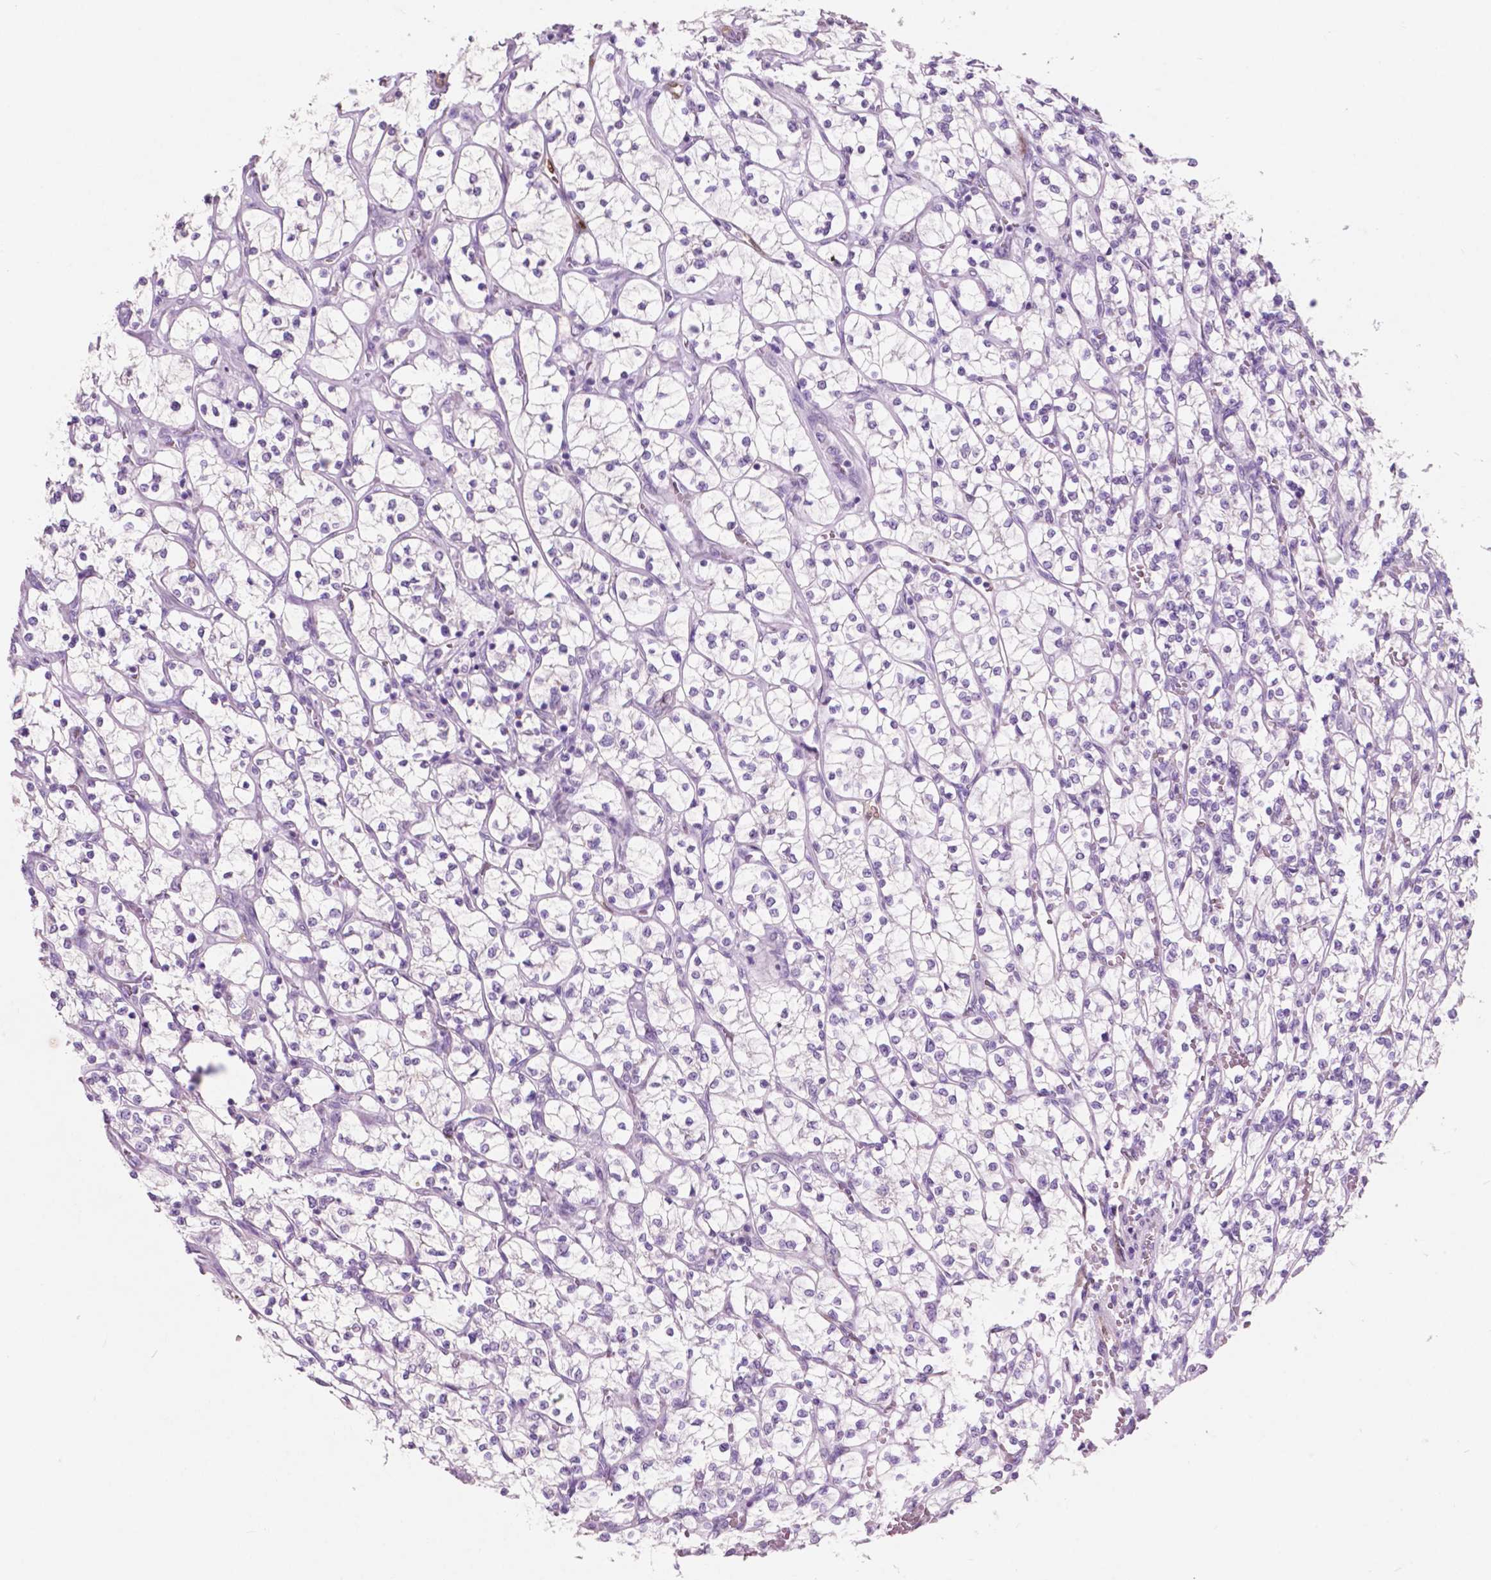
{"staining": {"intensity": "negative", "quantity": "none", "location": "none"}, "tissue": "renal cancer", "cell_type": "Tumor cells", "image_type": "cancer", "snomed": [{"axis": "morphology", "description": "Adenocarcinoma, NOS"}, {"axis": "topography", "description": "Kidney"}], "caption": "This micrograph is of renal cancer (adenocarcinoma) stained with immunohistochemistry (IHC) to label a protein in brown with the nuclei are counter-stained blue. There is no staining in tumor cells.", "gene": "IDO1", "patient": {"sex": "female", "age": 64}}